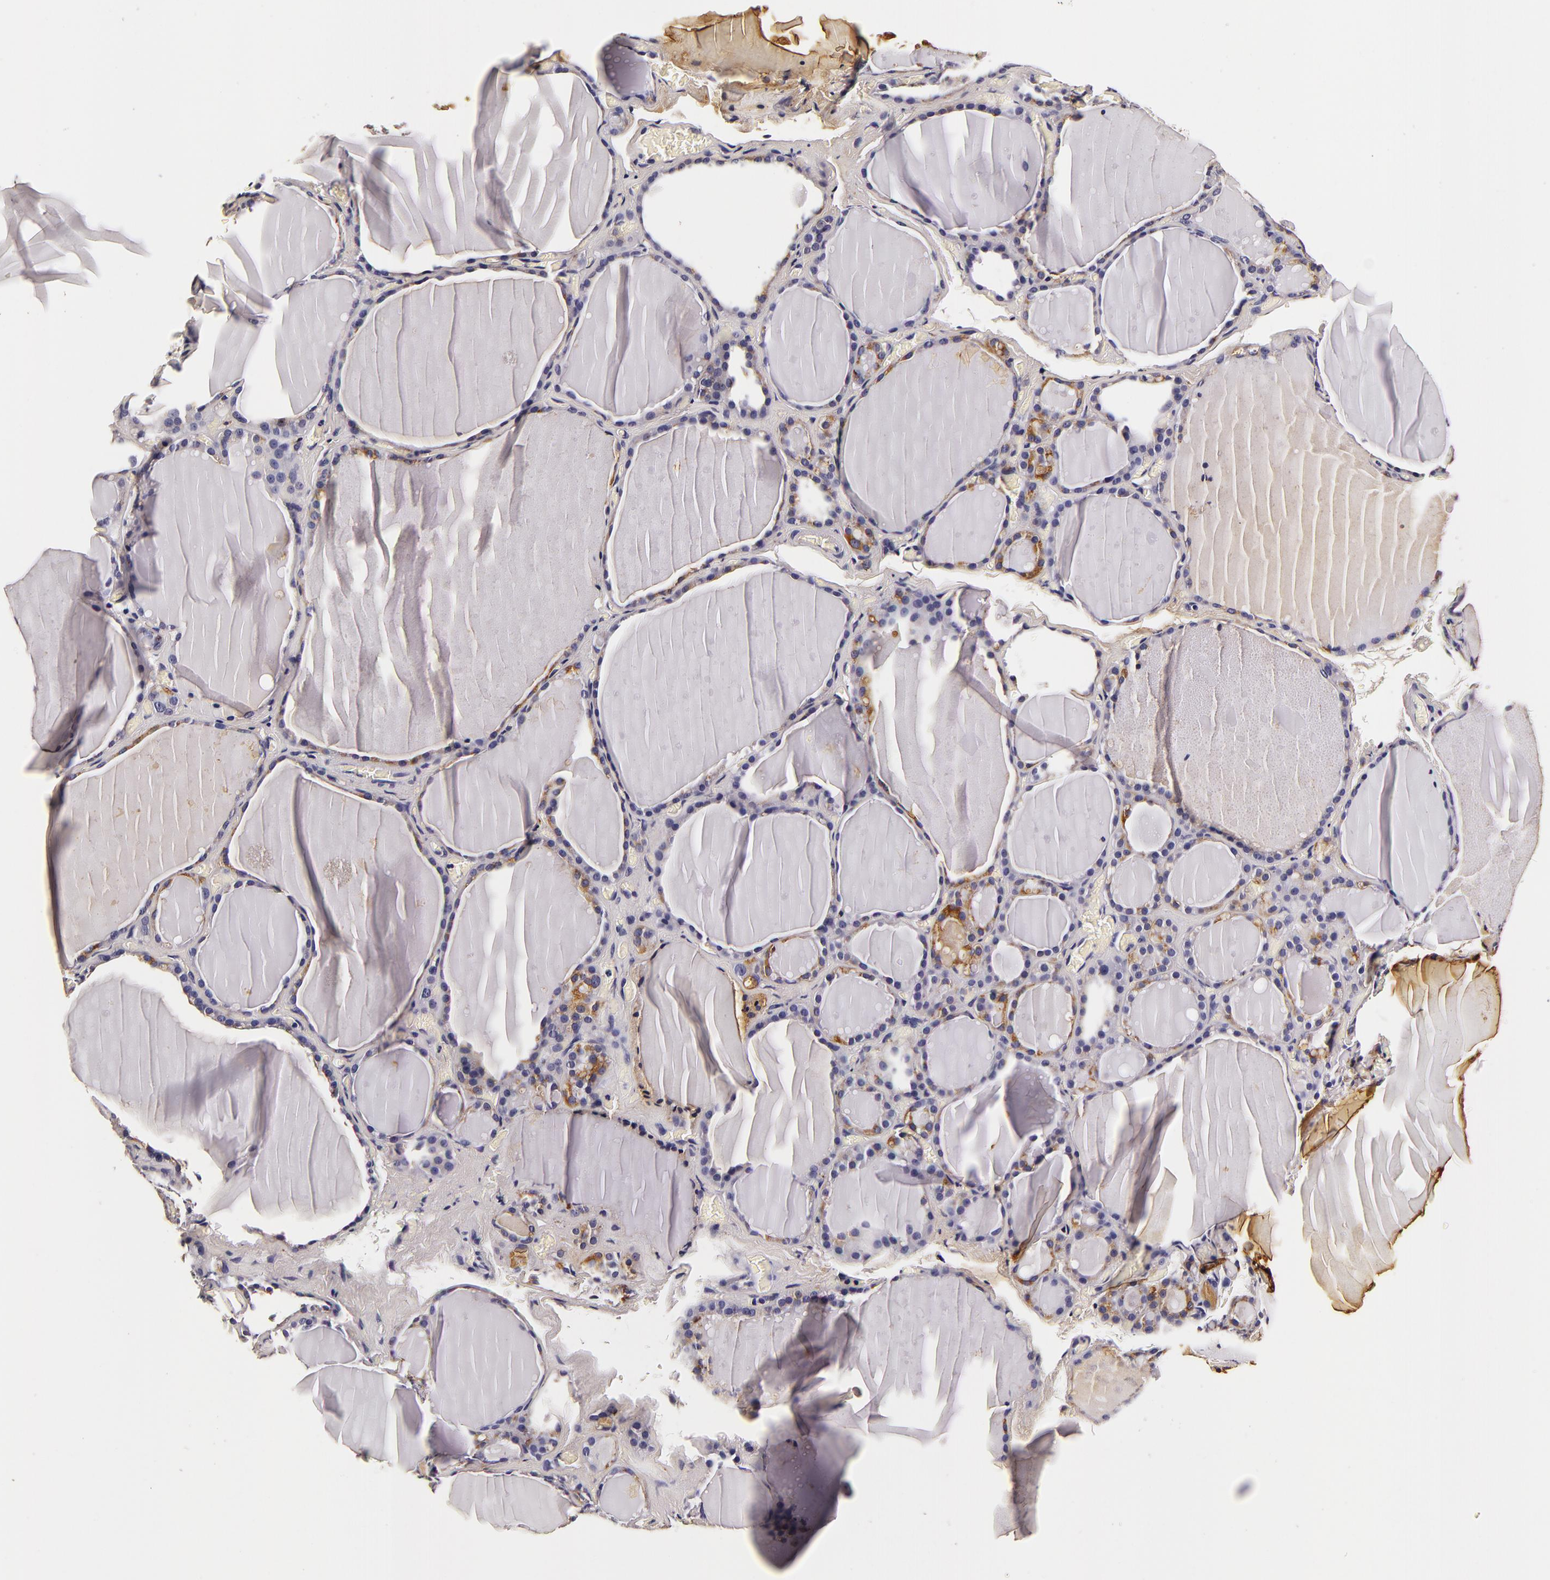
{"staining": {"intensity": "weak", "quantity": "<25%", "location": "cytoplasmic/membranous"}, "tissue": "thyroid gland", "cell_type": "Glandular cells", "image_type": "normal", "snomed": [{"axis": "morphology", "description": "Normal tissue, NOS"}, {"axis": "topography", "description": "Thyroid gland"}], "caption": "Thyroid gland was stained to show a protein in brown. There is no significant expression in glandular cells. The staining is performed using DAB (3,3'-diaminobenzidine) brown chromogen with nuclei counter-stained in using hematoxylin.", "gene": "LGALS3BP", "patient": {"sex": "male", "age": 76}}